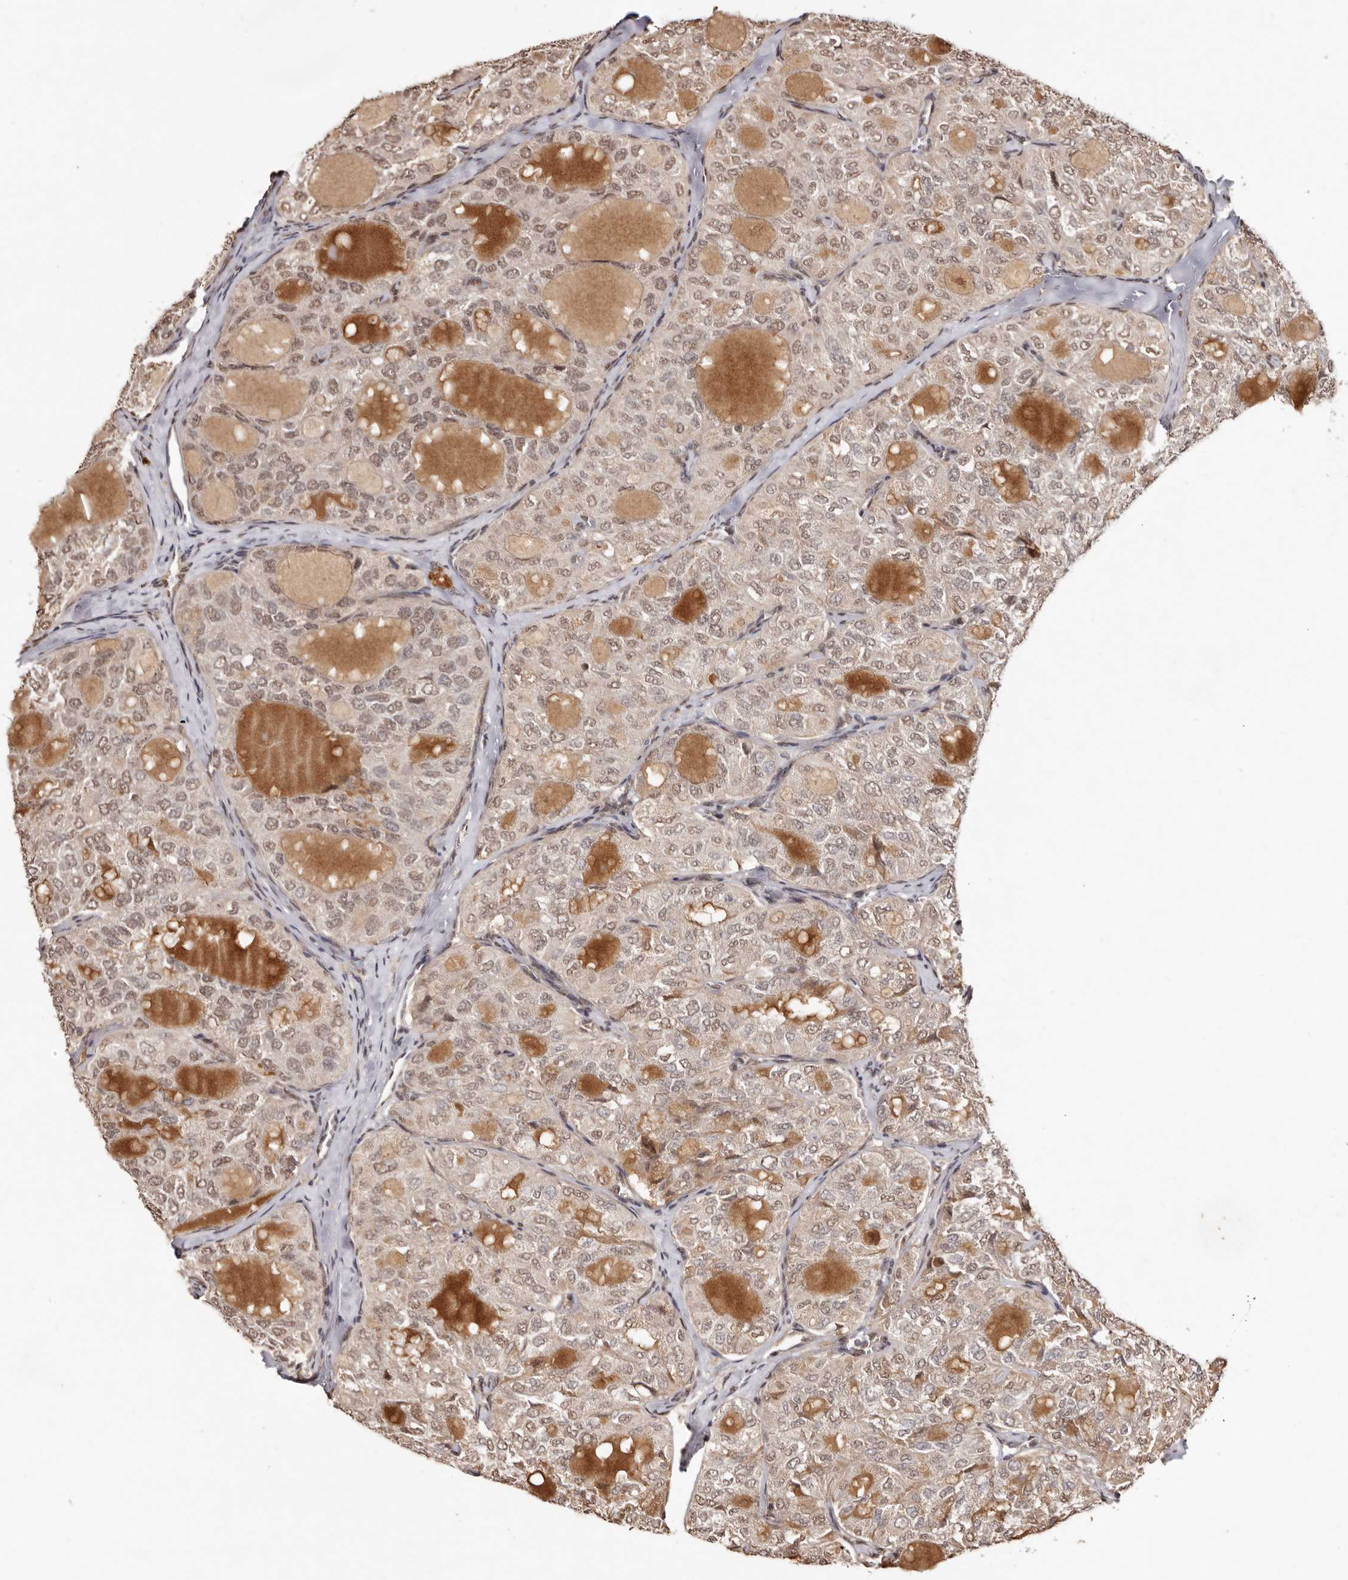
{"staining": {"intensity": "weak", "quantity": ">75%", "location": "nuclear"}, "tissue": "thyroid cancer", "cell_type": "Tumor cells", "image_type": "cancer", "snomed": [{"axis": "morphology", "description": "Follicular adenoma carcinoma, NOS"}, {"axis": "topography", "description": "Thyroid gland"}], "caption": "Thyroid follicular adenoma carcinoma stained for a protein reveals weak nuclear positivity in tumor cells.", "gene": "NOTCH1", "patient": {"sex": "male", "age": 75}}